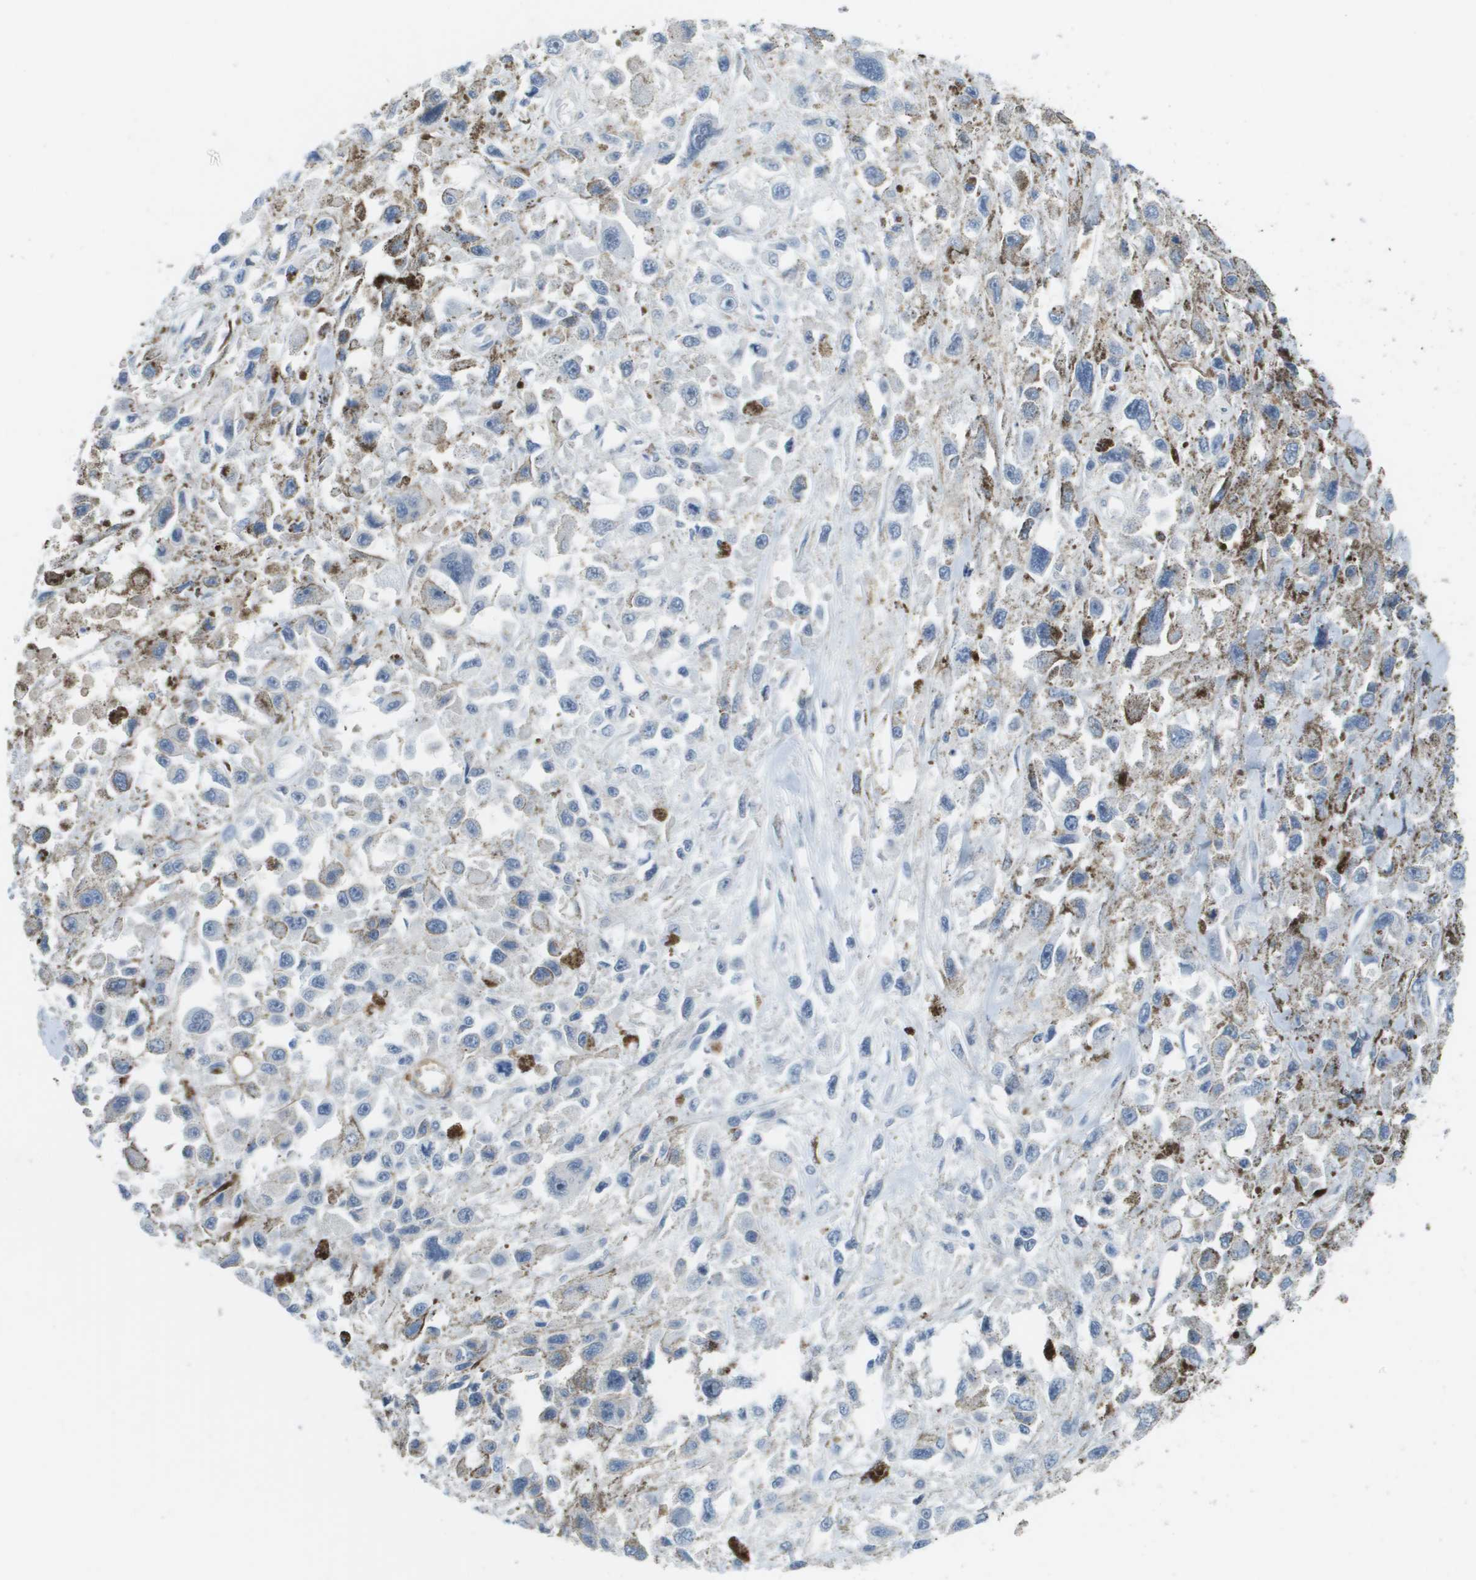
{"staining": {"intensity": "negative", "quantity": "none", "location": "none"}, "tissue": "melanoma", "cell_type": "Tumor cells", "image_type": "cancer", "snomed": [{"axis": "morphology", "description": "Malignant melanoma, Metastatic site"}, {"axis": "topography", "description": "Lymph node"}], "caption": "Human malignant melanoma (metastatic site) stained for a protein using immunohistochemistry (IHC) displays no positivity in tumor cells.", "gene": "ZBTB43", "patient": {"sex": "male", "age": 59}}